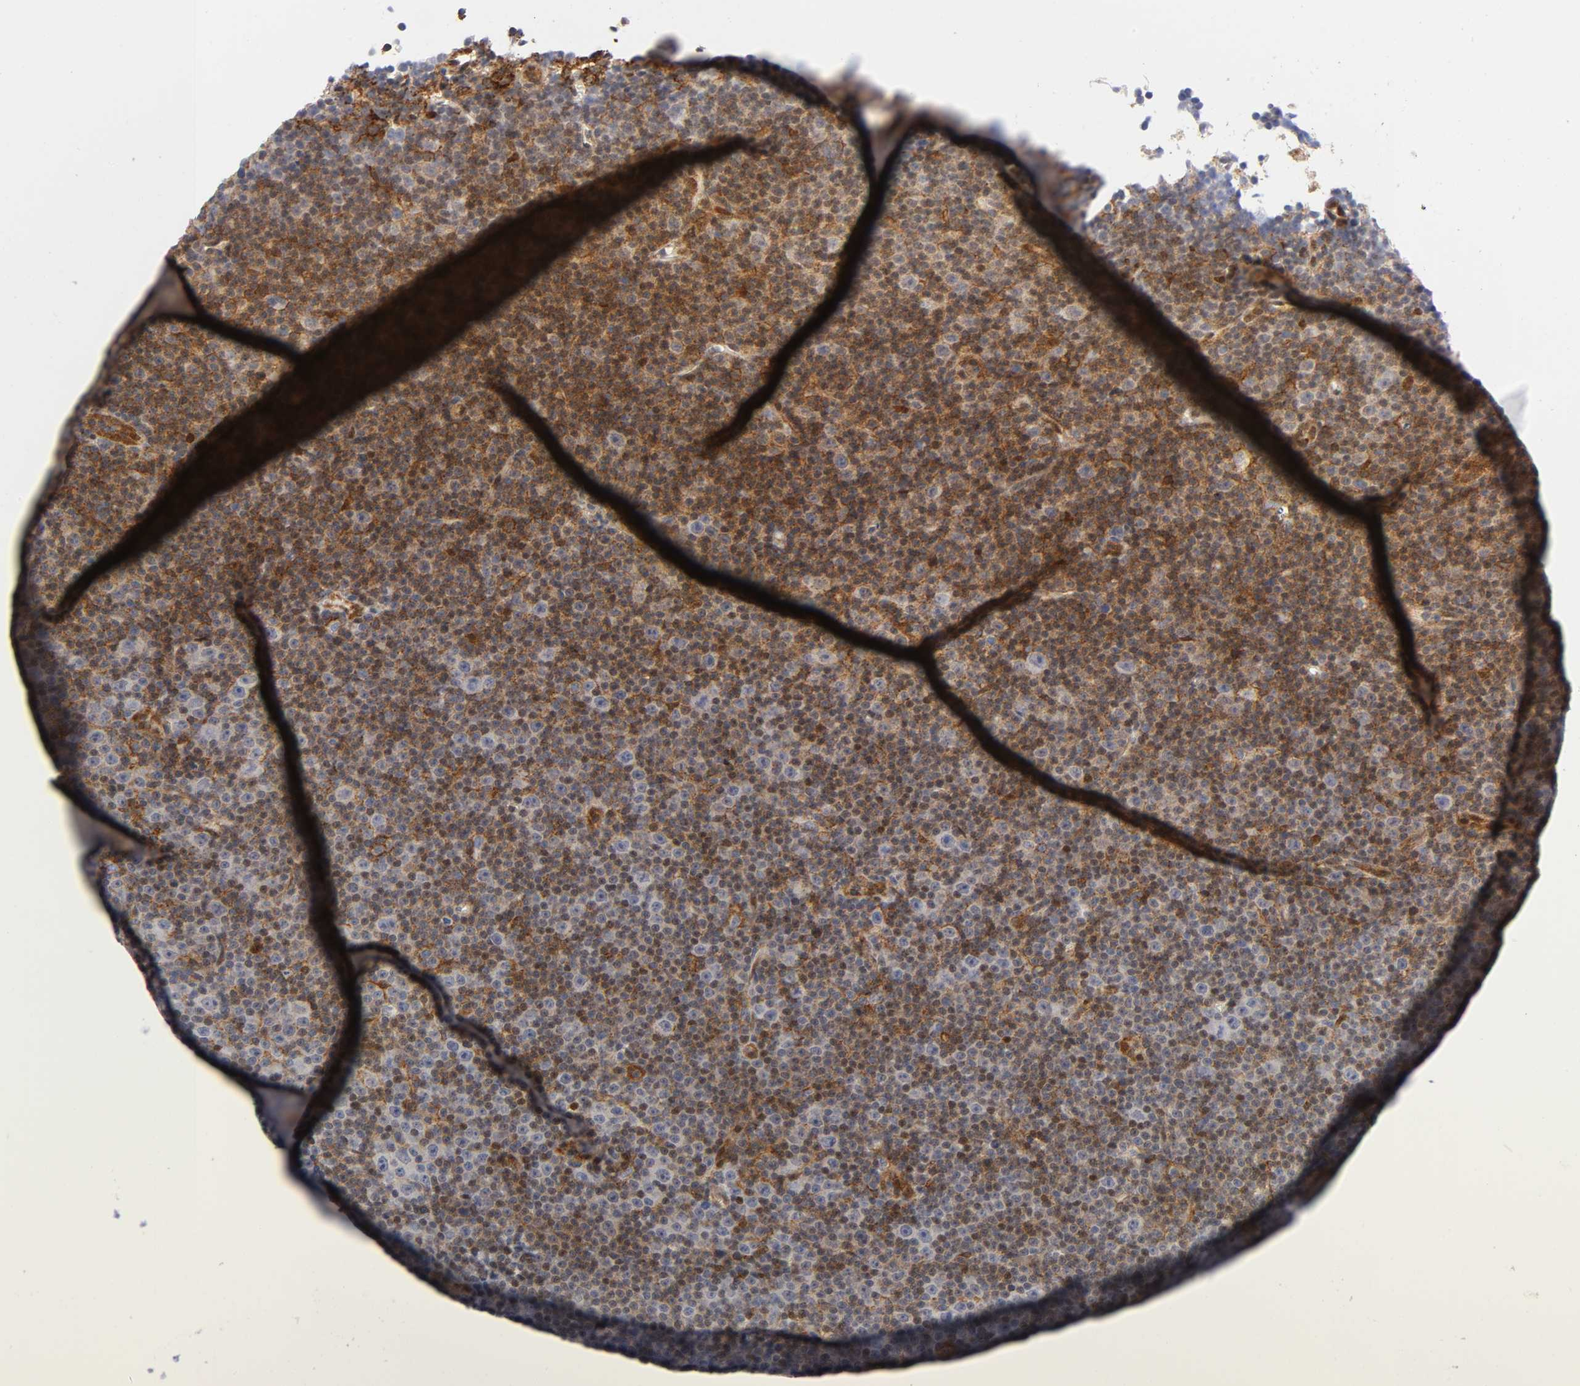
{"staining": {"intensity": "moderate", "quantity": "25%-75%", "location": "cytoplasmic/membranous,nuclear"}, "tissue": "lymphoma", "cell_type": "Tumor cells", "image_type": "cancer", "snomed": [{"axis": "morphology", "description": "Malignant lymphoma, non-Hodgkin's type, Low grade"}, {"axis": "topography", "description": "Lymph node"}], "caption": "Low-grade malignant lymphoma, non-Hodgkin's type stained with IHC demonstrates moderate cytoplasmic/membranous and nuclear positivity in about 25%-75% of tumor cells.", "gene": "ANXA7", "patient": {"sex": "female", "age": 67}}